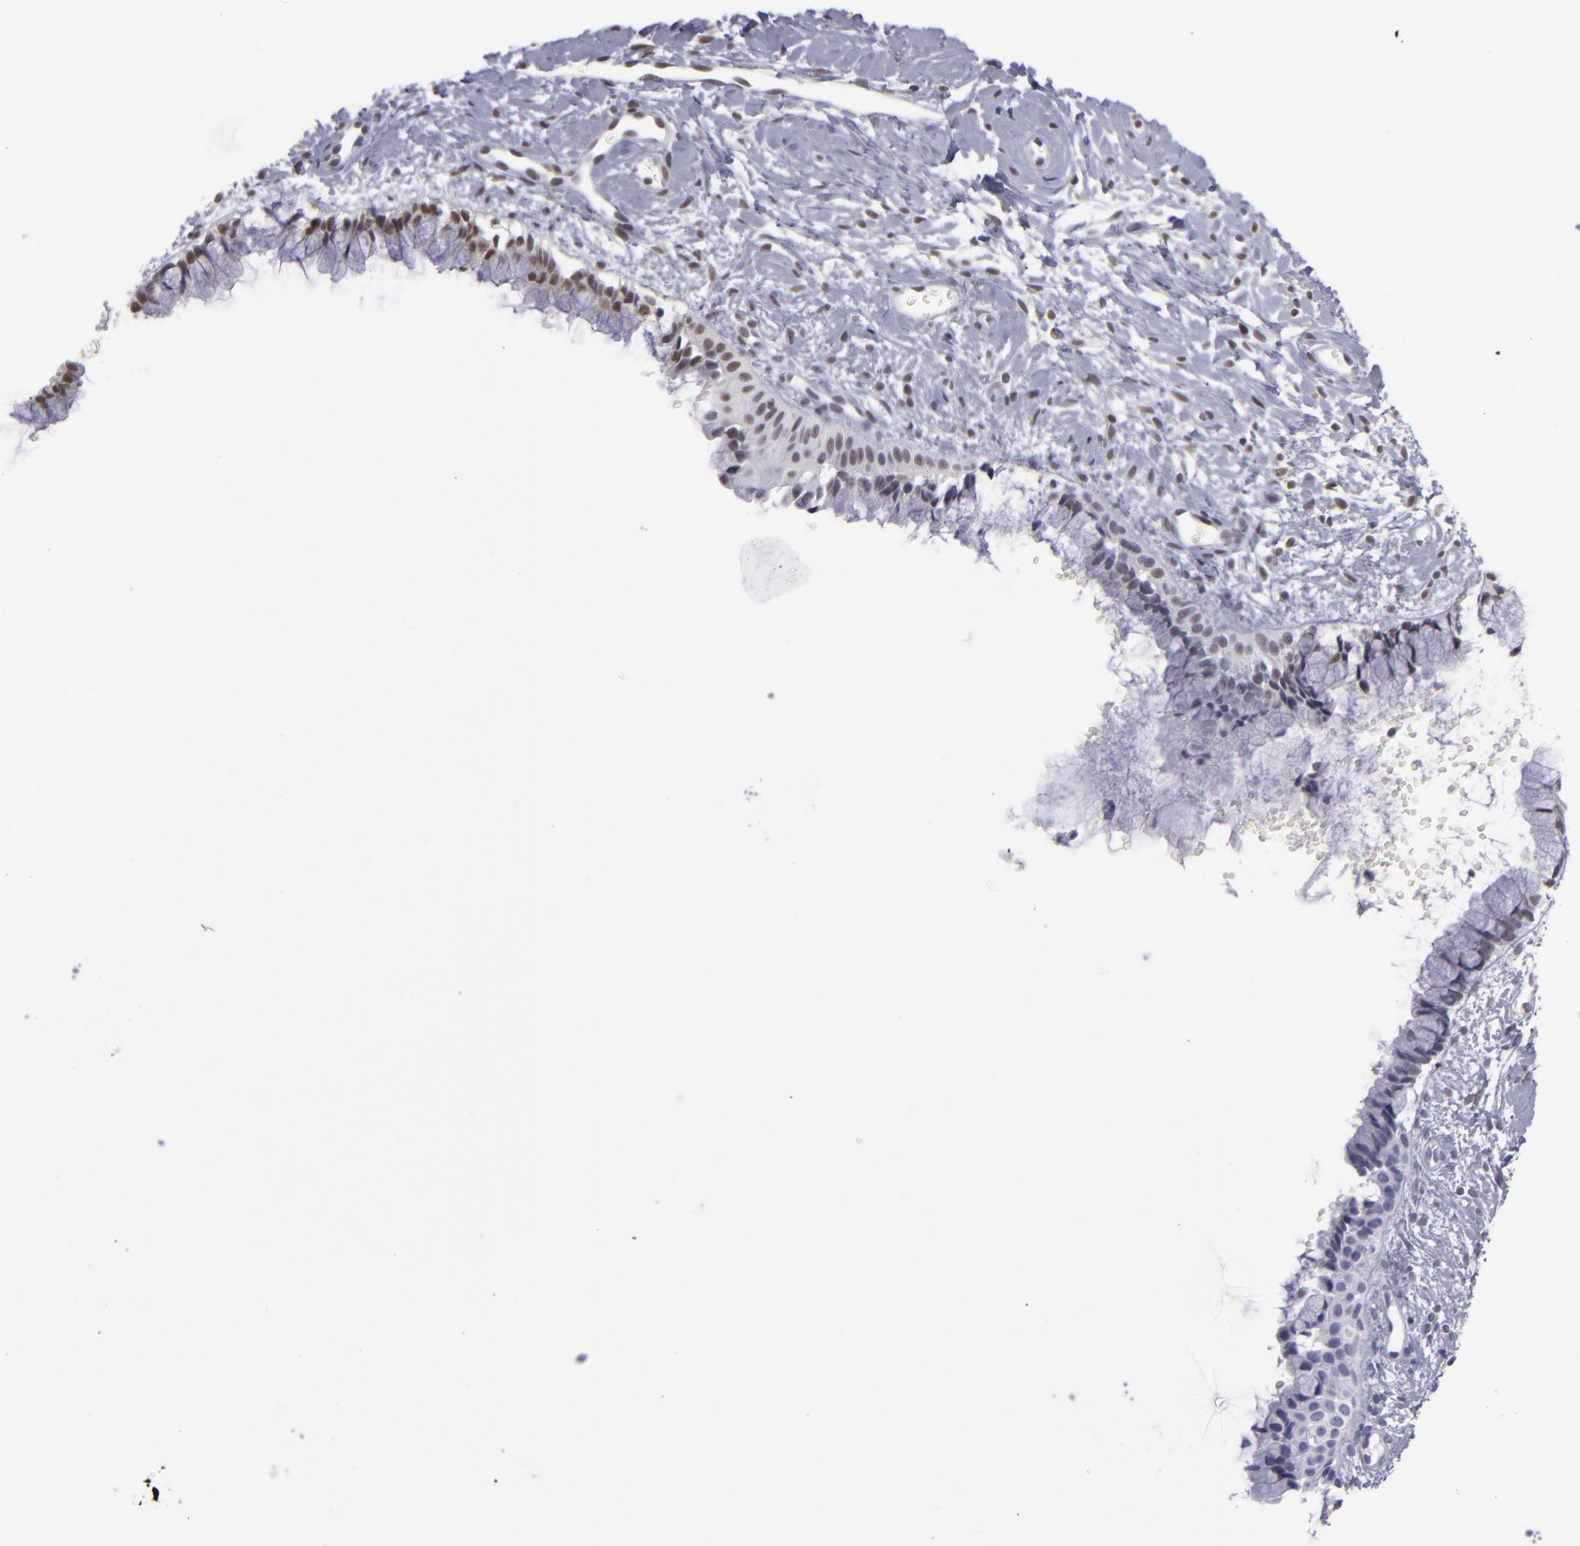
{"staining": {"intensity": "moderate", "quantity": ">75%", "location": "nuclear"}, "tissue": "cervix", "cell_type": "Glandular cells", "image_type": "normal", "snomed": [{"axis": "morphology", "description": "Normal tissue, NOS"}, {"axis": "topography", "description": "Cervix"}], "caption": "Immunohistochemistry staining of unremarkable cervix, which displays medium levels of moderate nuclear expression in about >75% of glandular cells indicating moderate nuclear protein positivity. The staining was performed using DAB (3,3'-diaminobenzidine) (brown) for protein detection and nuclei were counterstained in hematoxylin (blue).", "gene": "MLLT3", "patient": {"sex": "female", "age": 46}}